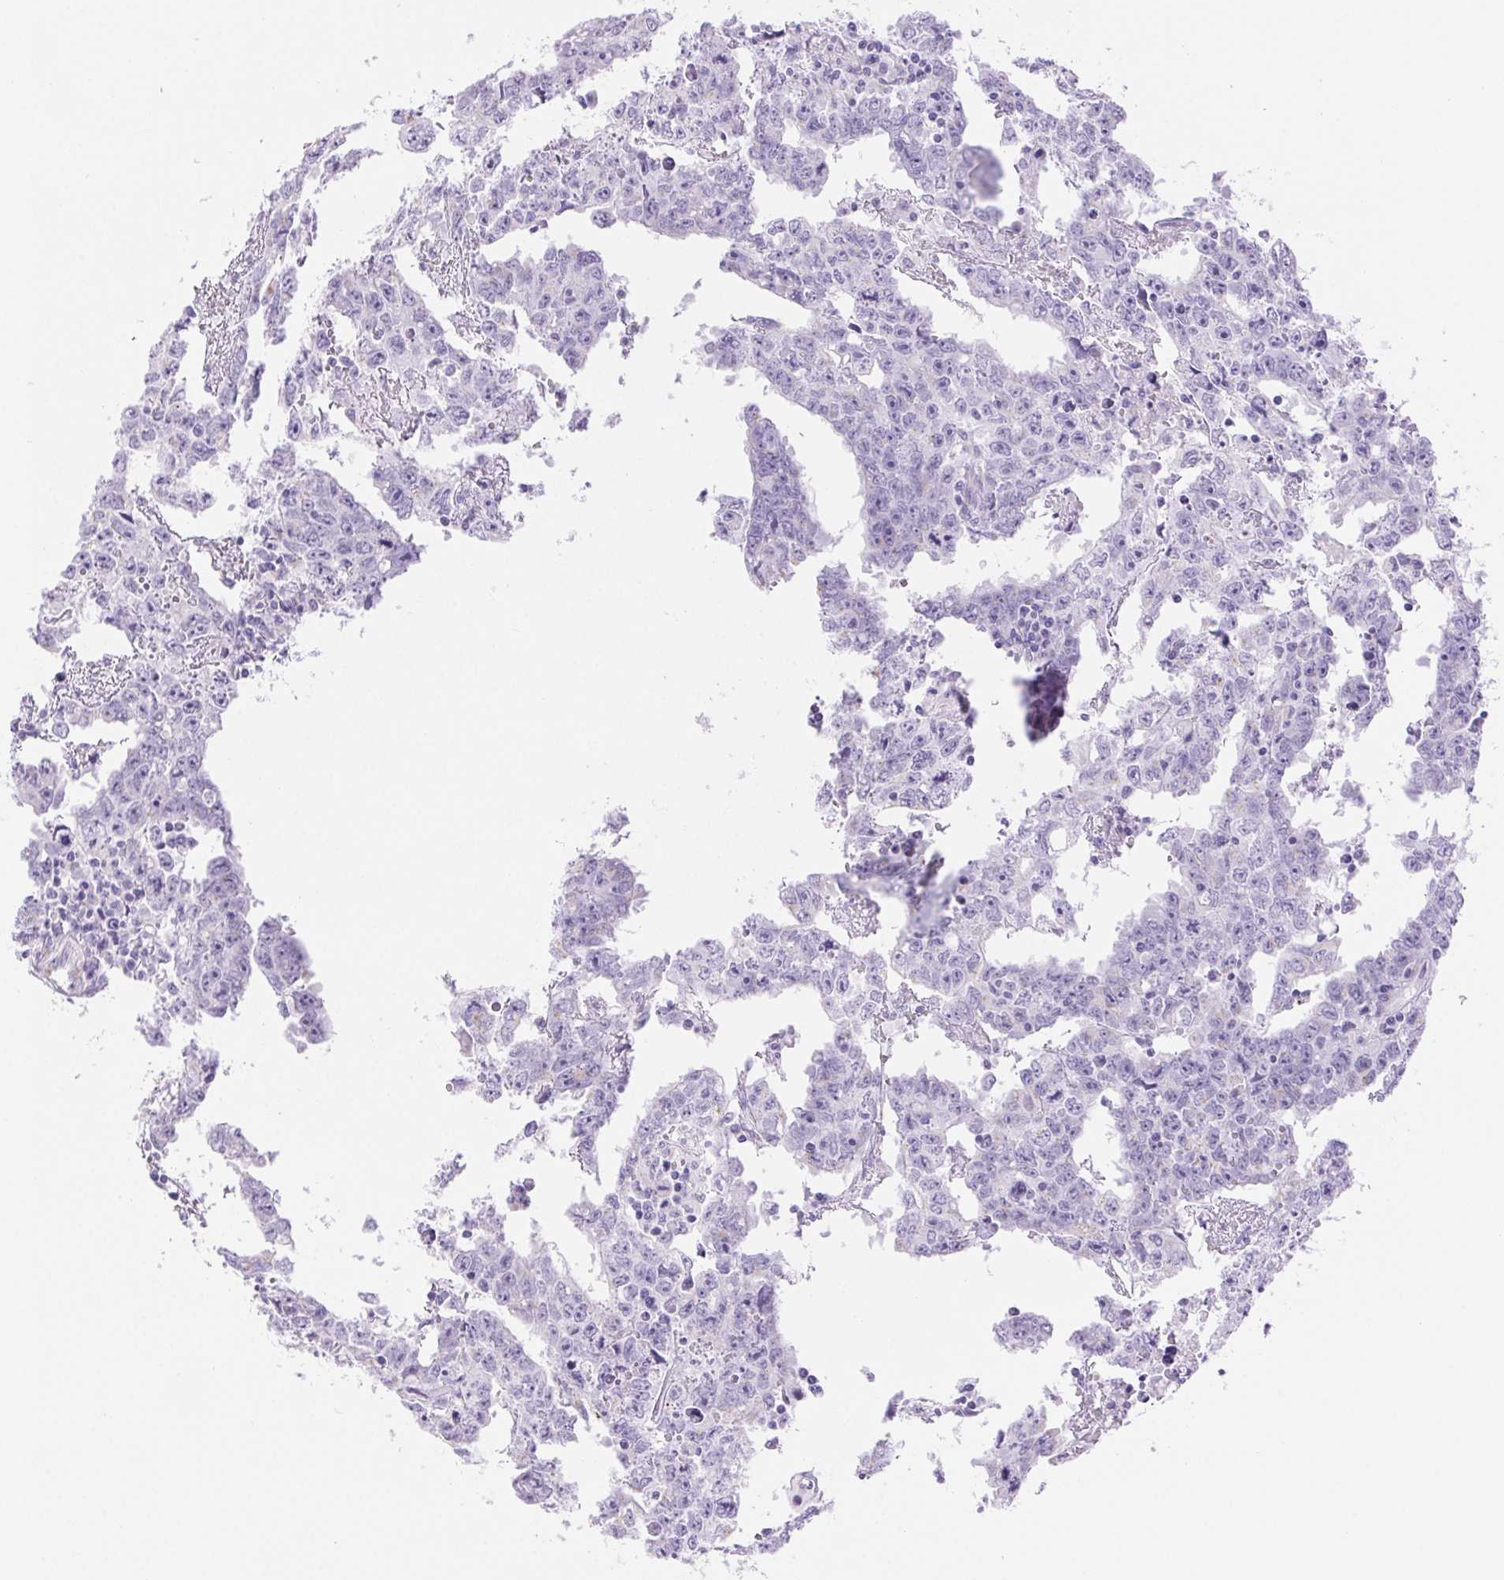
{"staining": {"intensity": "weak", "quantity": "<25%", "location": "cytoplasmic/membranous"}, "tissue": "testis cancer", "cell_type": "Tumor cells", "image_type": "cancer", "snomed": [{"axis": "morphology", "description": "Carcinoma, Embryonal, NOS"}, {"axis": "topography", "description": "Testis"}], "caption": "Histopathology image shows no protein positivity in tumor cells of embryonal carcinoma (testis) tissue.", "gene": "SERPINB3", "patient": {"sex": "male", "age": 22}}